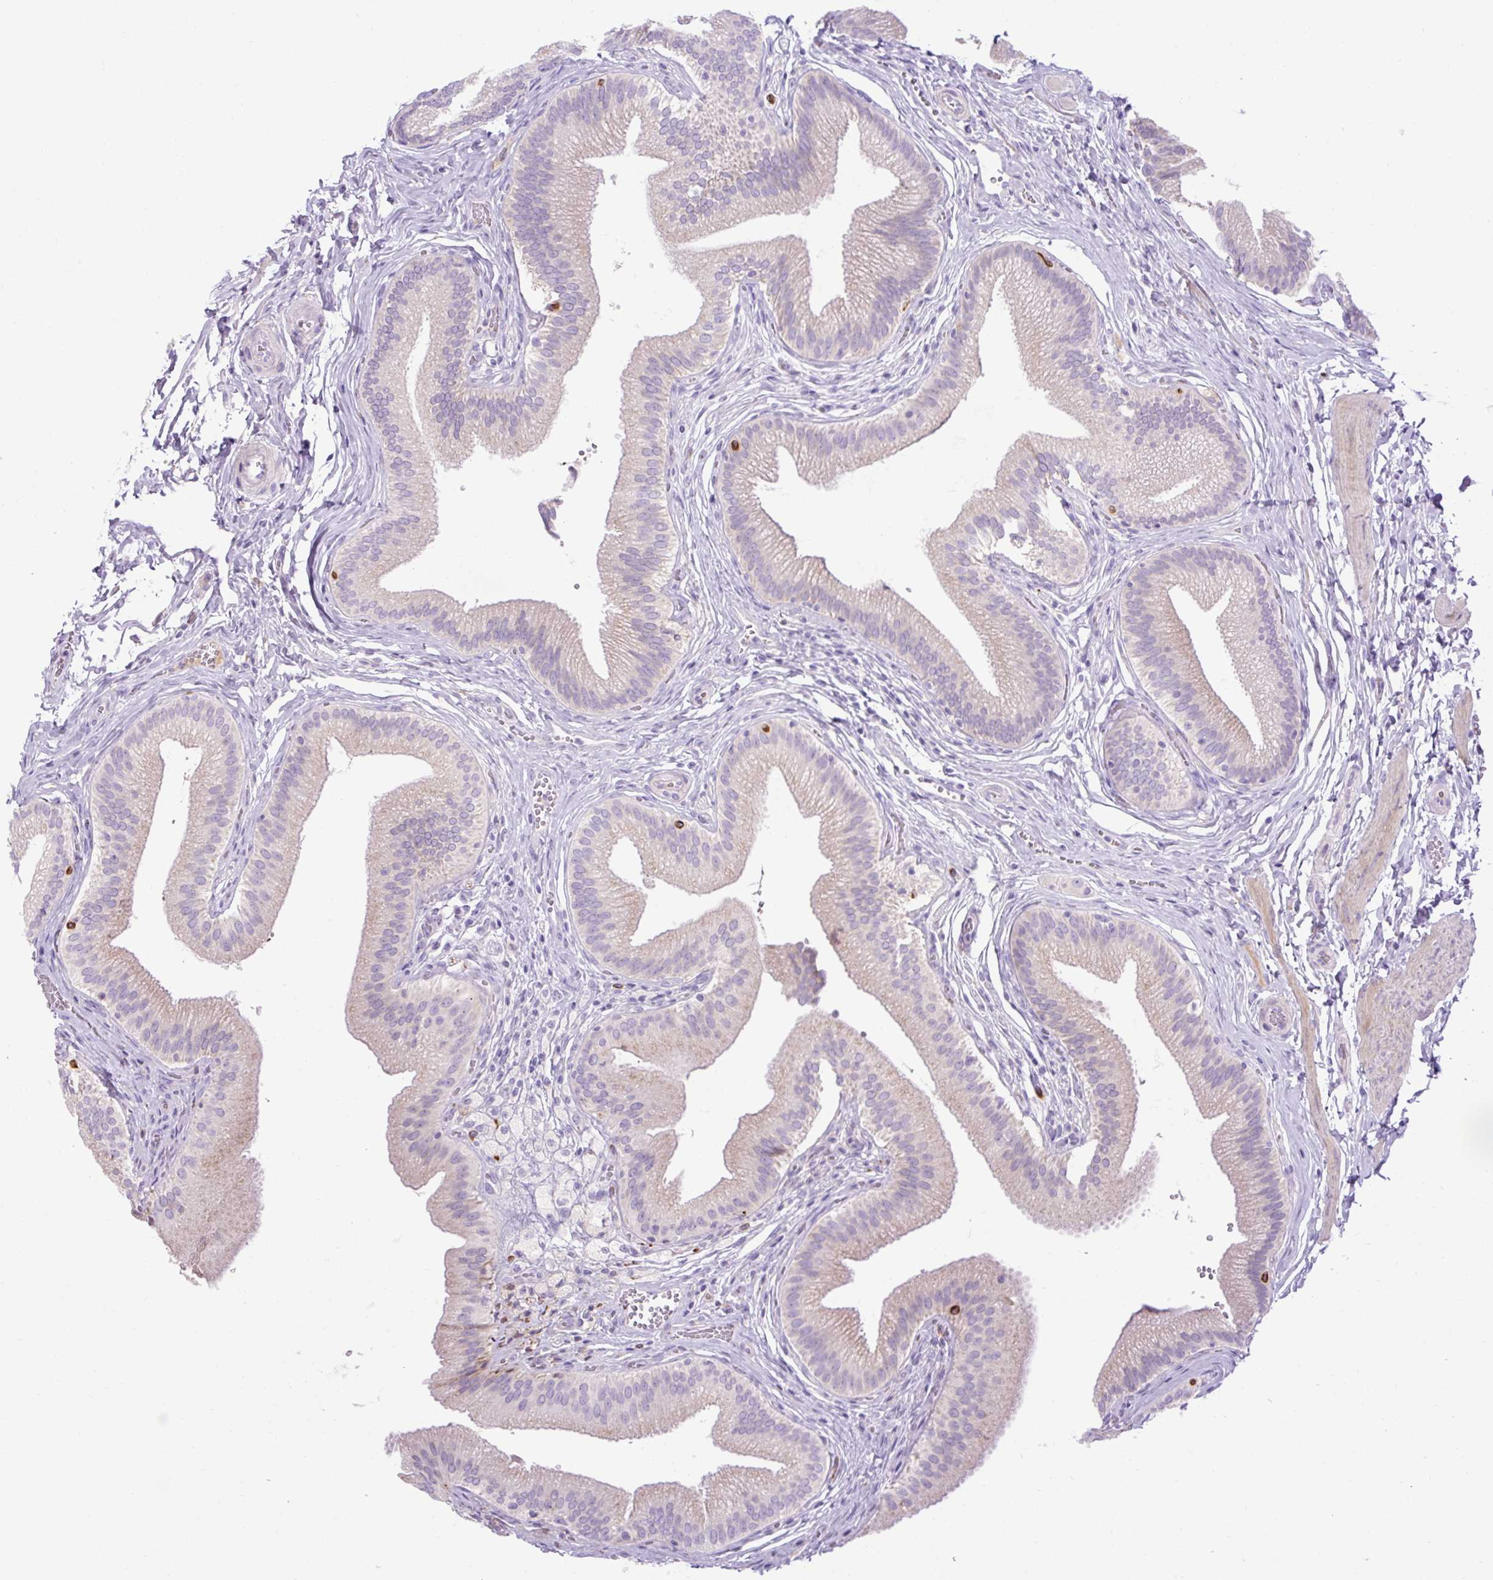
{"staining": {"intensity": "negative", "quantity": "none", "location": "none"}, "tissue": "gallbladder", "cell_type": "Glandular cells", "image_type": "normal", "snomed": [{"axis": "morphology", "description": "Normal tissue, NOS"}, {"axis": "topography", "description": "Gallbladder"}], "caption": "Immunohistochemistry of normal human gallbladder shows no positivity in glandular cells. (DAB immunohistochemistry (IHC) visualized using brightfield microscopy, high magnification).", "gene": "SPTBN5", "patient": {"sex": "male", "age": 17}}